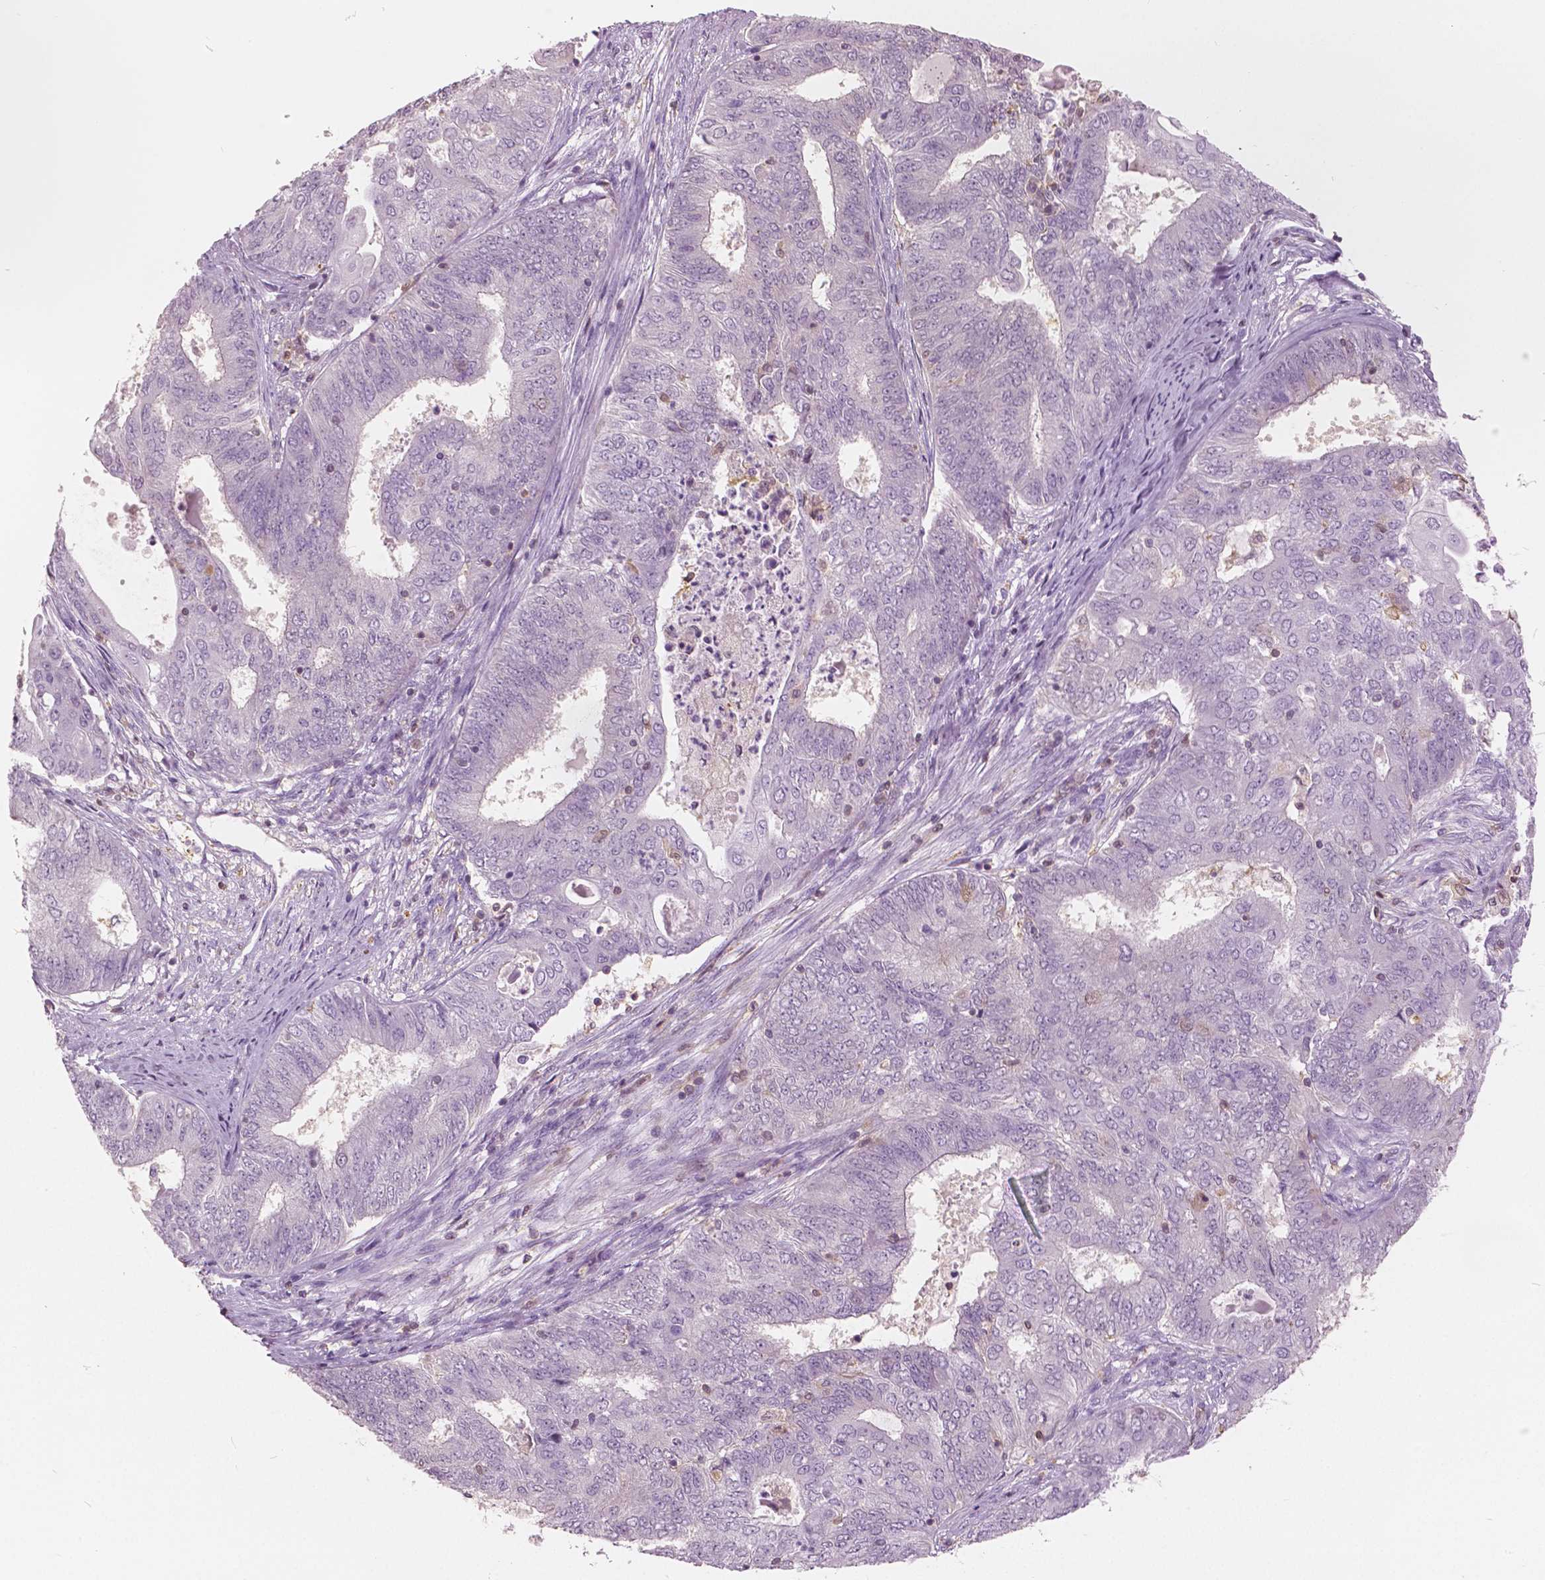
{"staining": {"intensity": "negative", "quantity": "none", "location": "none"}, "tissue": "endometrial cancer", "cell_type": "Tumor cells", "image_type": "cancer", "snomed": [{"axis": "morphology", "description": "Adenocarcinoma, NOS"}, {"axis": "topography", "description": "Endometrium"}], "caption": "Image shows no significant protein expression in tumor cells of endometrial cancer (adenocarcinoma).", "gene": "GALM", "patient": {"sex": "female", "age": 62}}